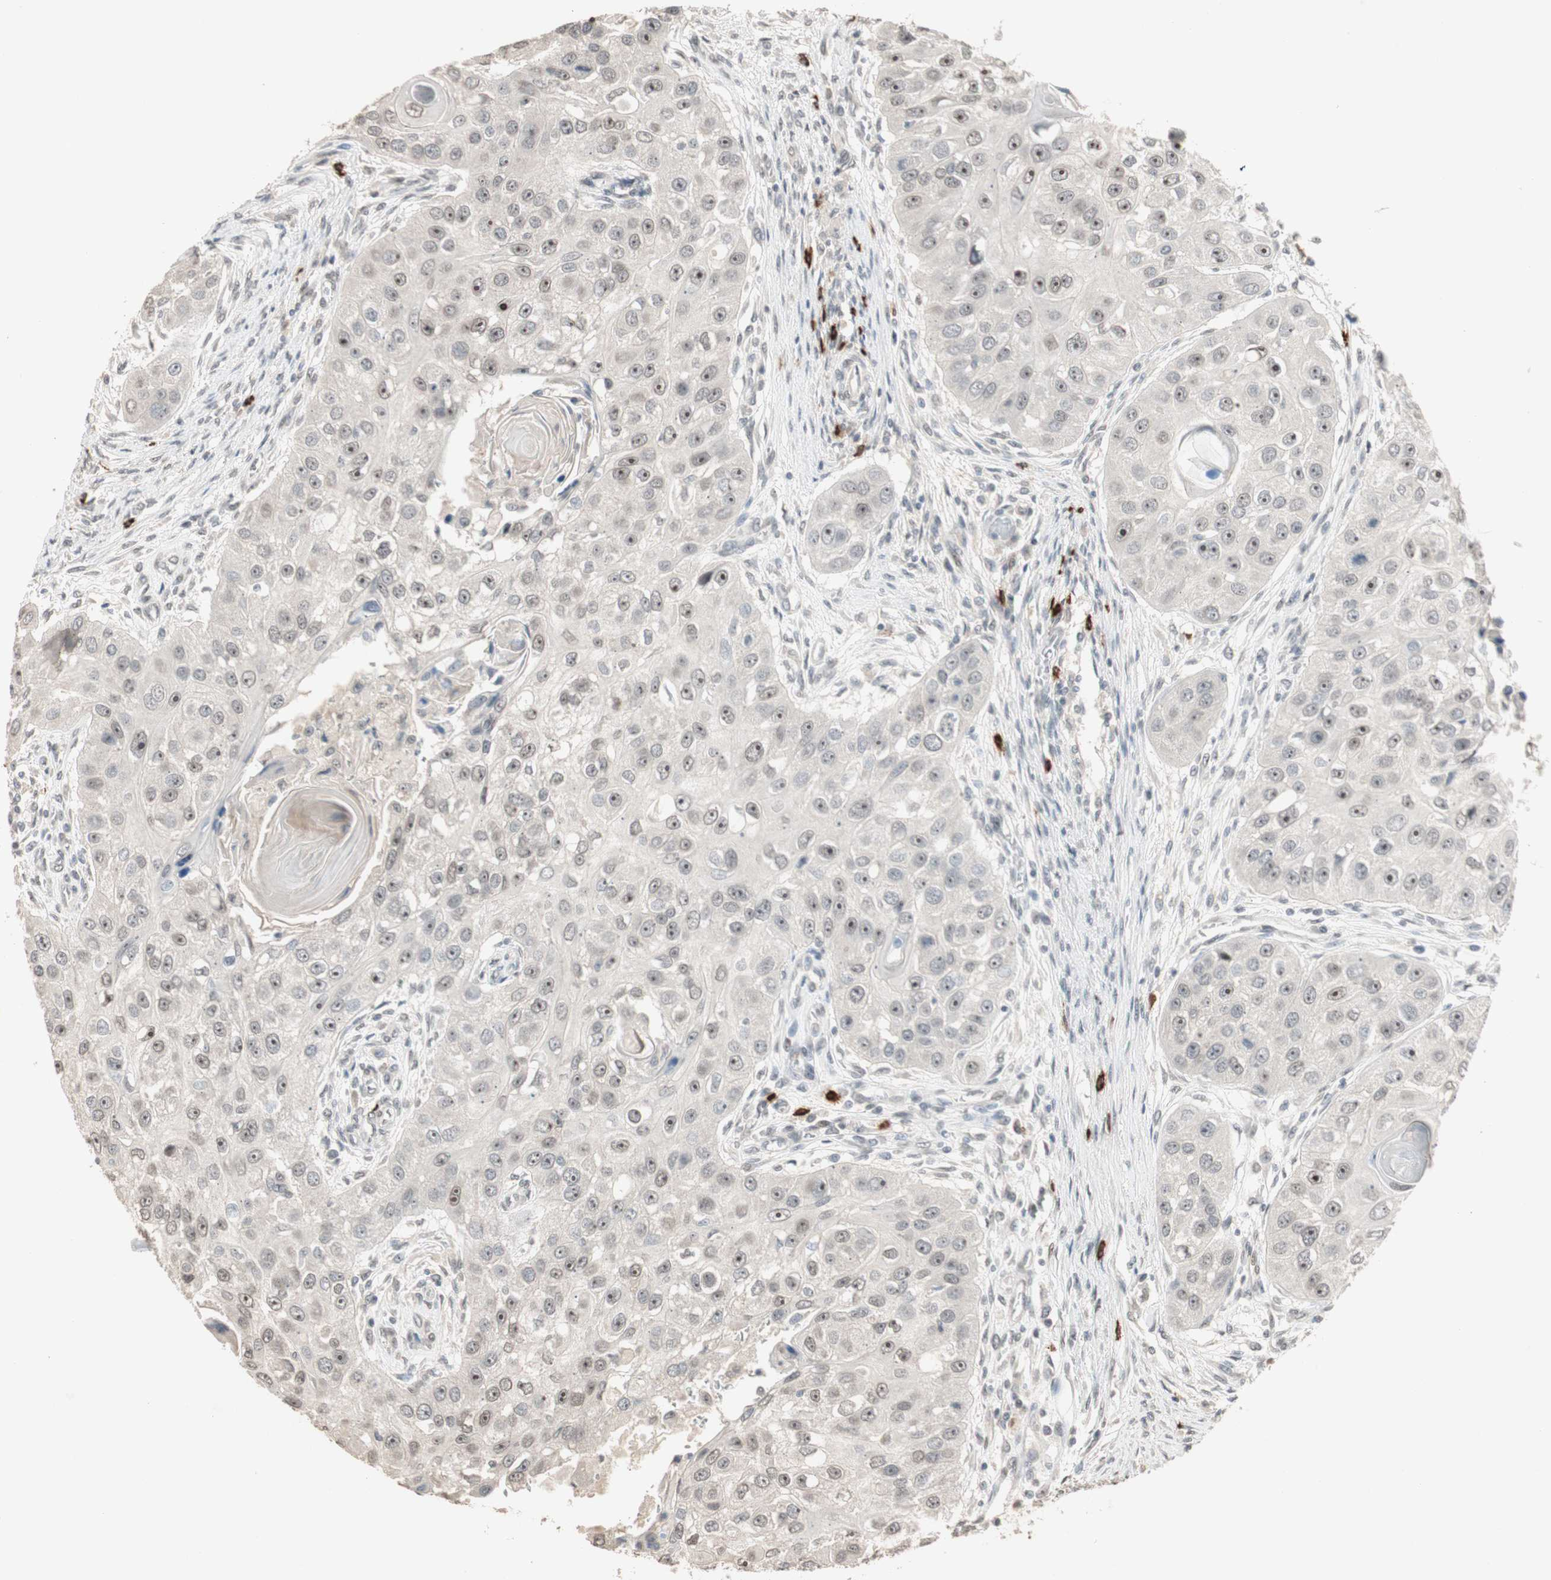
{"staining": {"intensity": "moderate", "quantity": "25%-75%", "location": "nuclear"}, "tissue": "head and neck cancer", "cell_type": "Tumor cells", "image_type": "cancer", "snomed": [{"axis": "morphology", "description": "Normal tissue, NOS"}, {"axis": "morphology", "description": "Squamous cell carcinoma, NOS"}, {"axis": "topography", "description": "Skeletal muscle"}, {"axis": "topography", "description": "Head-Neck"}], "caption": "Head and neck cancer (squamous cell carcinoma) stained for a protein (brown) displays moderate nuclear positive expression in about 25%-75% of tumor cells.", "gene": "ETV4", "patient": {"sex": "male", "age": 51}}